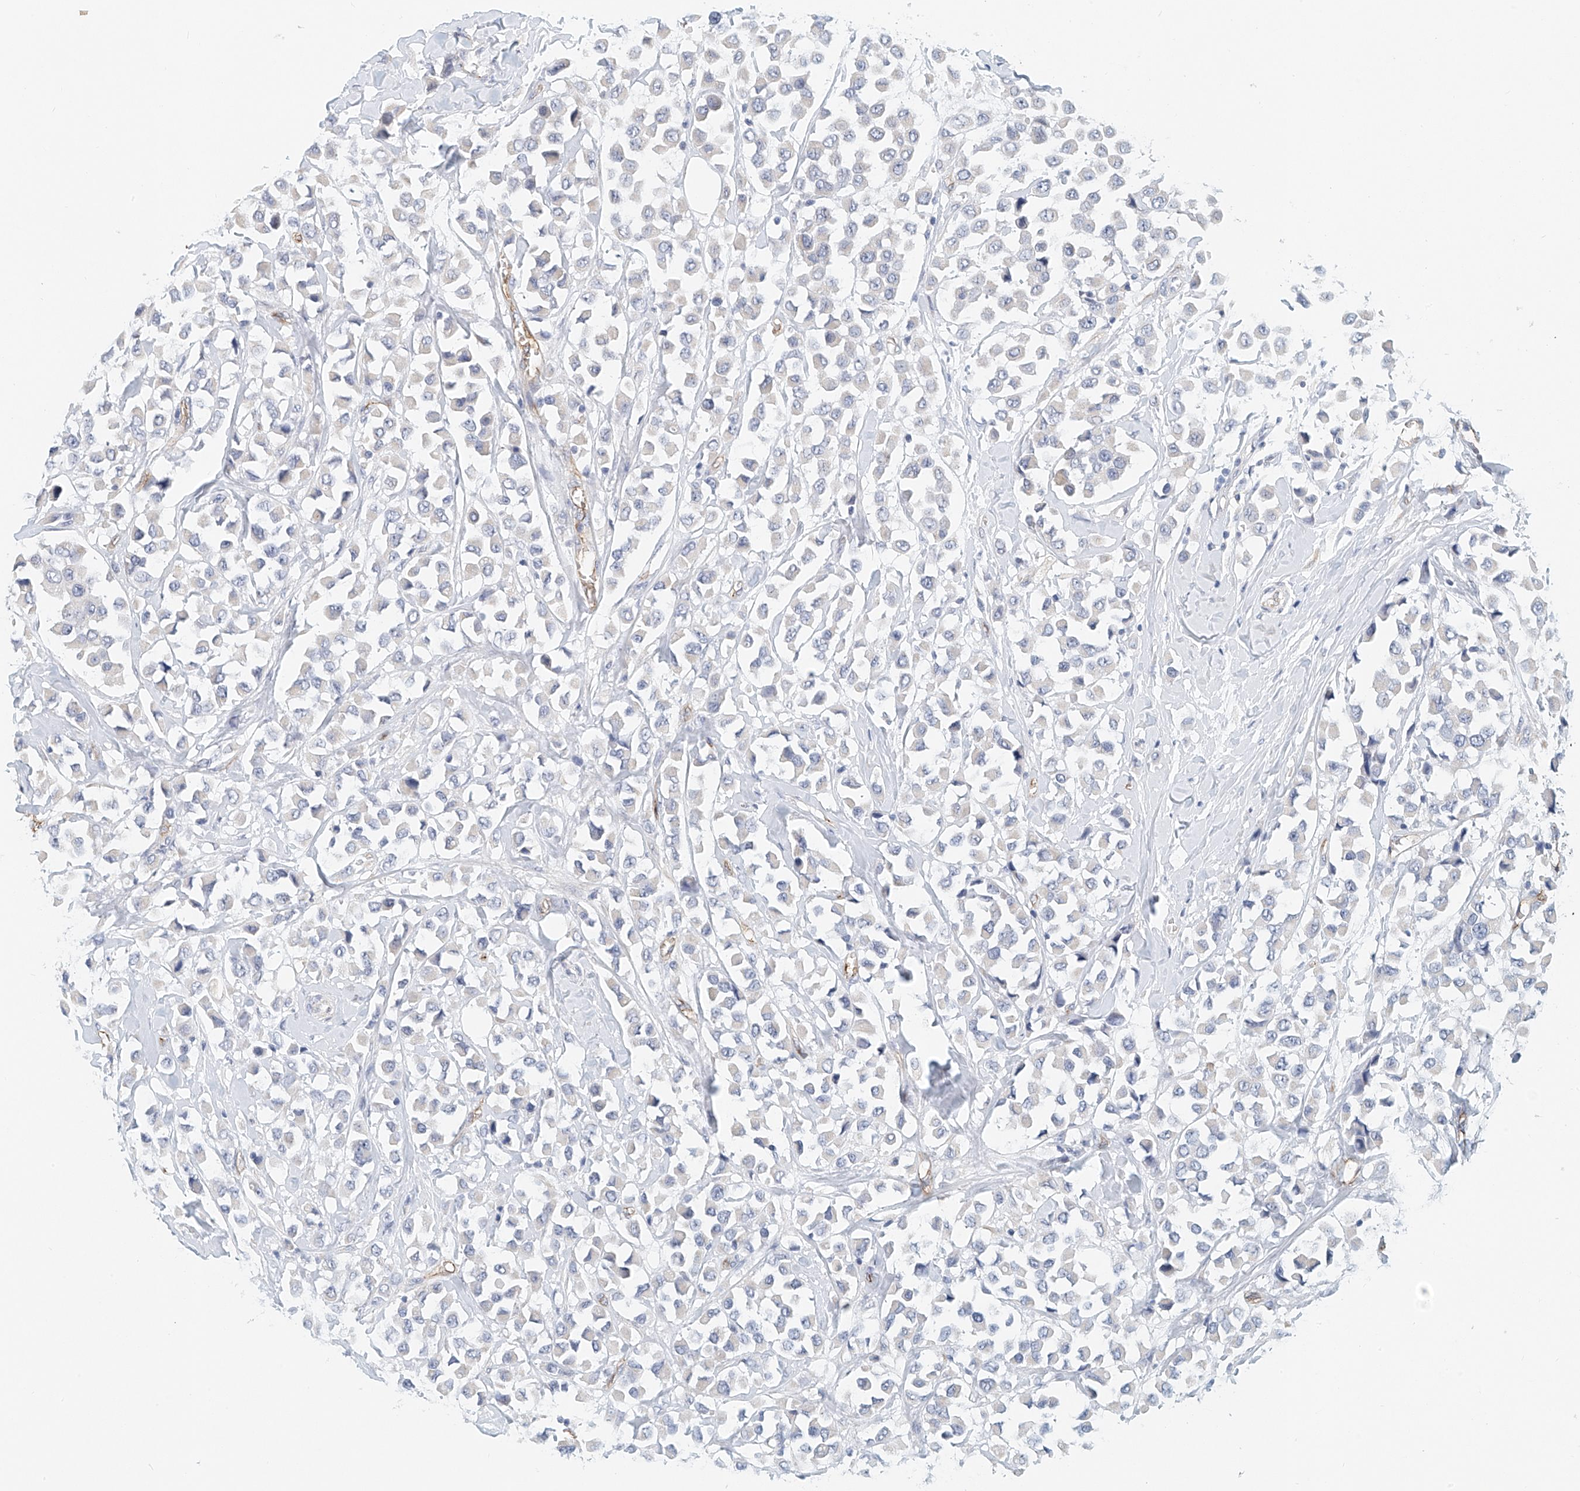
{"staining": {"intensity": "negative", "quantity": "none", "location": "none"}, "tissue": "breast cancer", "cell_type": "Tumor cells", "image_type": "cancer", "snomed": [{"axis": "morphology", "description": "Duct carcinoma"}, {"axis": "topography", "description": "Breast"}], "caption": "IHC image of breast intraductal carcinoma stained for a protein (brown), which exhibits no staining in tumor cells.", "gene": "ARHGAP28", "patient": {"sex": "female", "age": 61}}